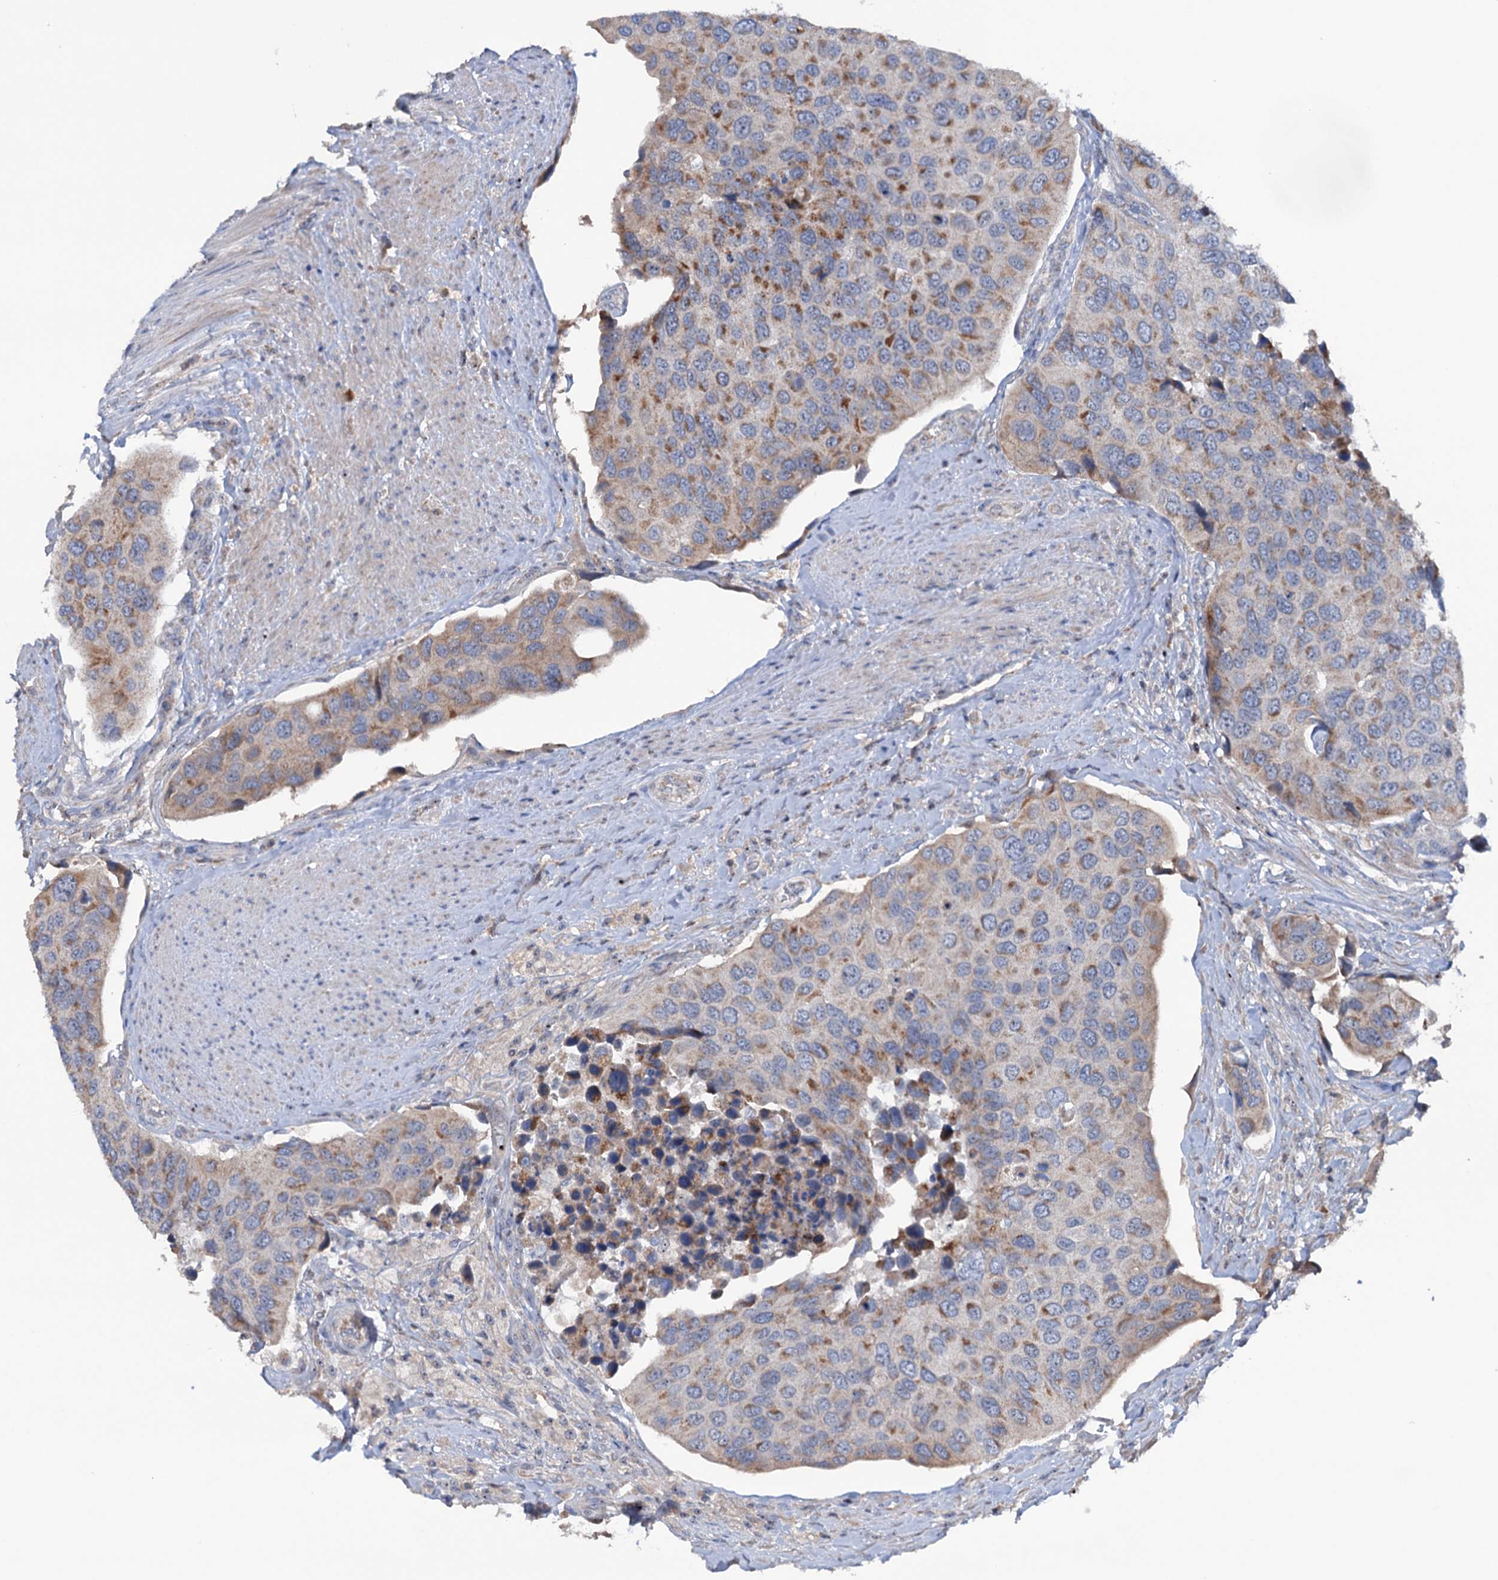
{"staining": {"intensity": "moderate", "quantity": "25%-75%", "location": "cytoplasmic/membranous"}, "tissue": "urothelial cancer", "cell_type": "Tumor cells", "image_type": "cancer", "snomed": [{"axis": "morphology", "description": "Urothelial carcinoma, High grade"}, {"axis": "topography", "description": "Urinary bladder"}], "caption": "IHC (DAB (3,3'-diaminobenzidine)) staining of human urothelial cancer displays moderate cytoplasmic/membranous protein positivity in about 25%-75% of tumor cells.", "gene": "HTR3B", "patient": {"sex": "male", "age": 74}}